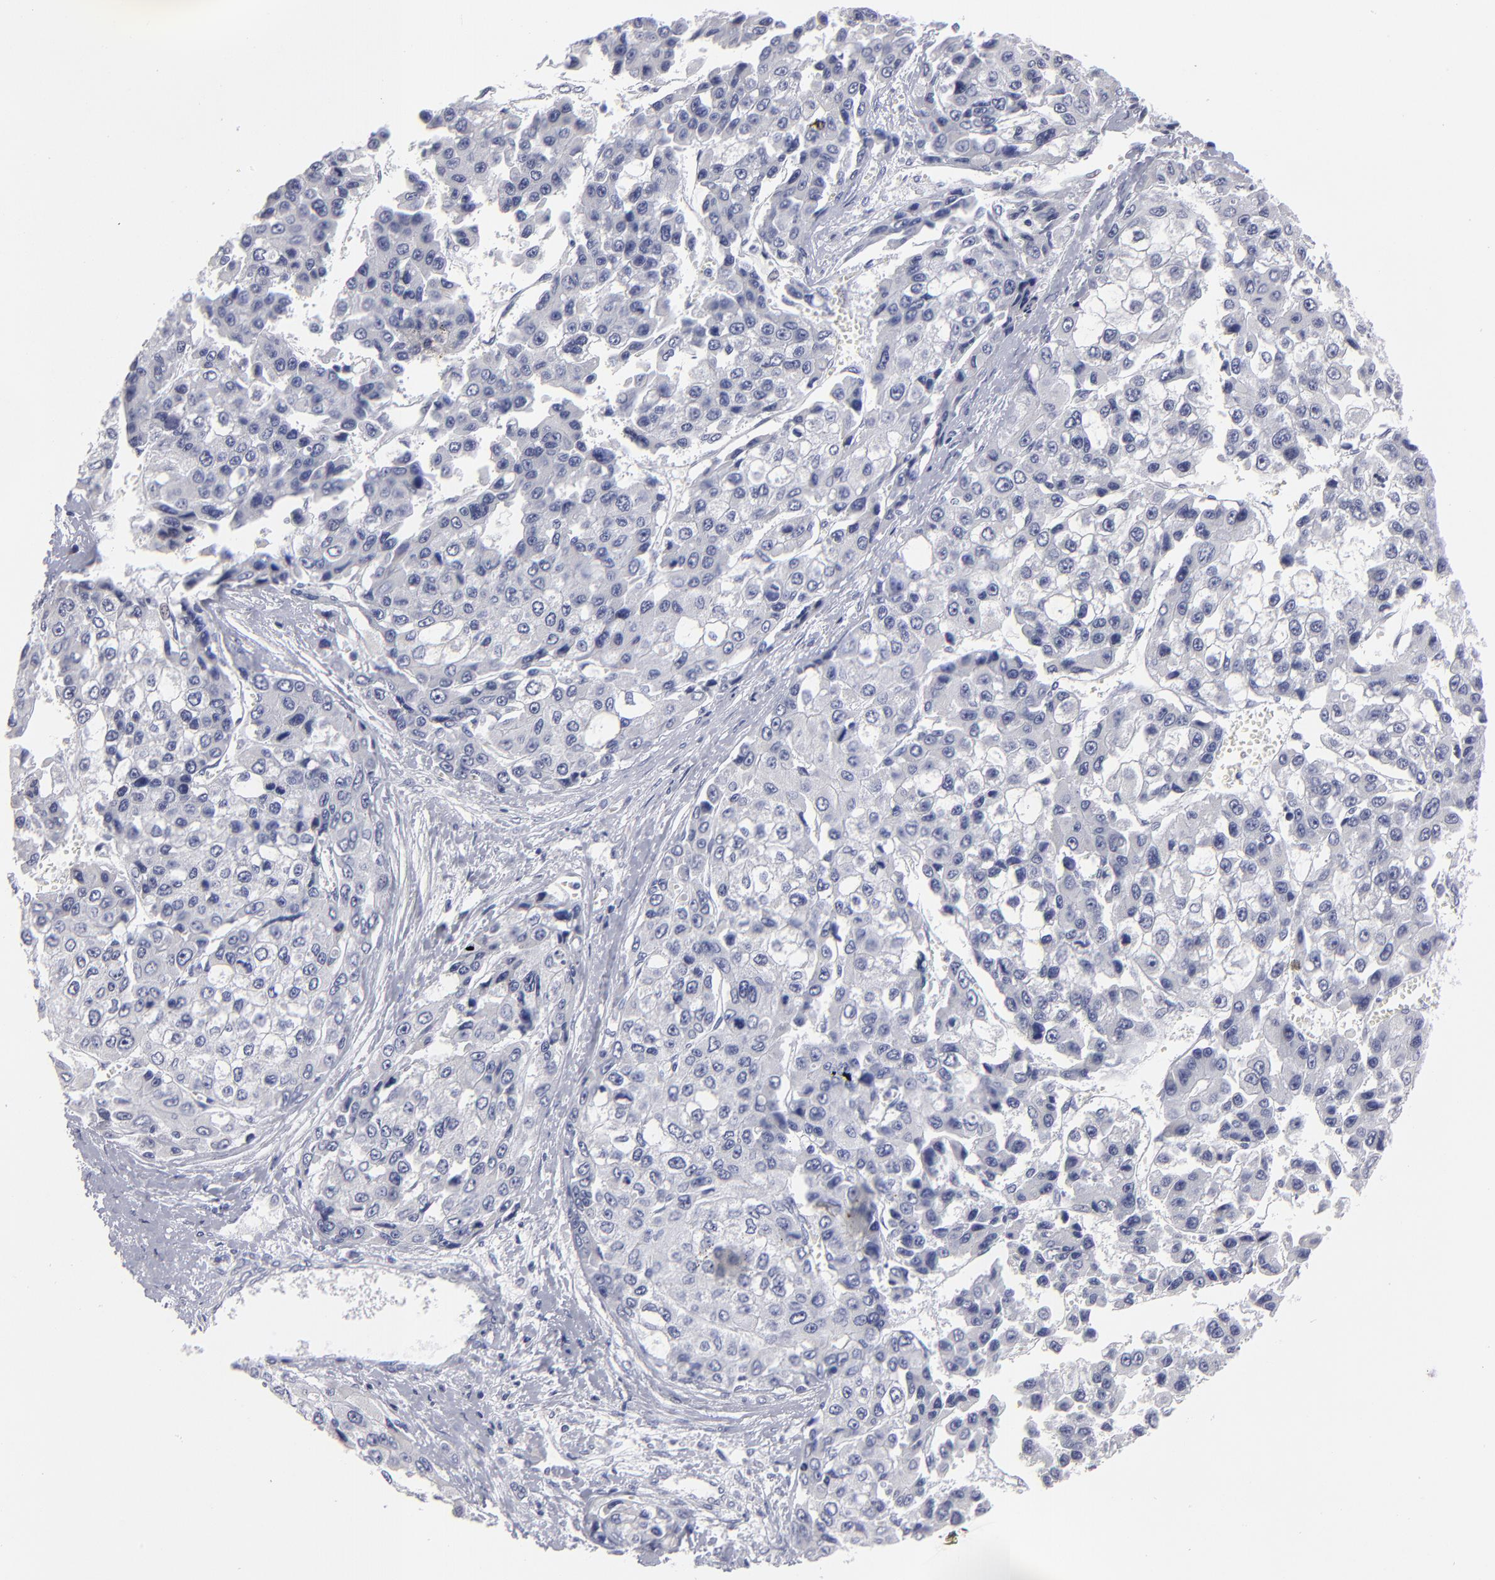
{"staining": {"intensity": "negative", "quantity": "none", "location": "none"}, "tissue": "liver cancer", "cell_type": "Tumor cells", "image_type": "cancer", "snomed": [{"axis": "morphology", "description": "Carcinoma, Hepatocellular, NOS"}, {"axis": "topography", "description": "Liver"}], "caption": "A histopathology image of hepatocellular carcinoma (liver) stained for a protein reveals no brown staining in tumor cells.", "gene": "CADM3", "patient": {"sex": "female", "age": 66}}